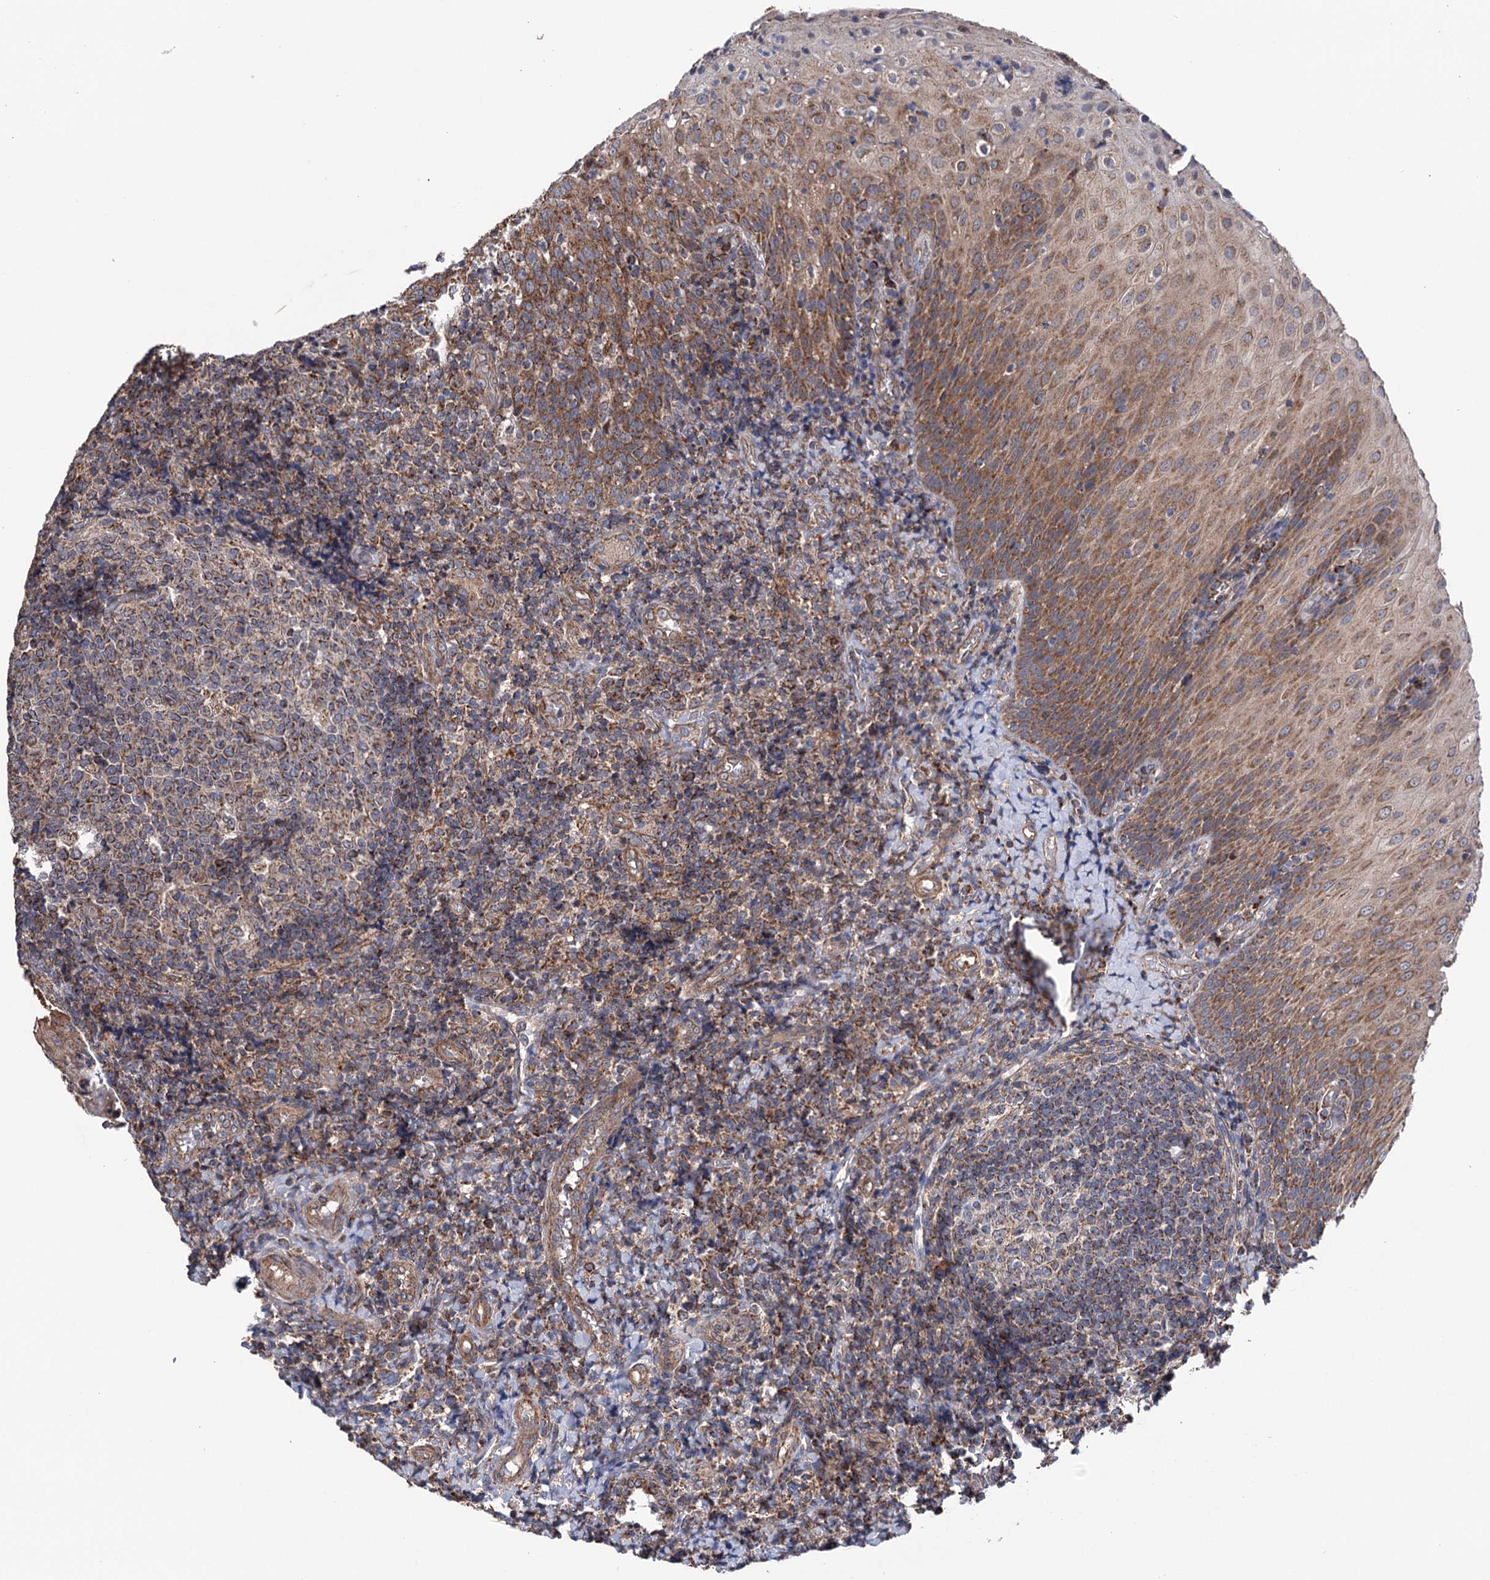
{"staining": {"intensity": "moderate", "quantity": "25%-75%", "location": "cytoplasmic/membranous"}, "tissue": "tonsil", "cell_type": "Germinal center cells", "image_type": "normal", "snomed": [{"axis": "morphology", "description": "Normal tissue, NOS"}, {"axis": "topography", "description": "Tonsil"}], "caption": "DAB (3,3'-diaminobenzidine) immunohistochemical staining of unremarkable human tonsil exhibits moderate cytoplasmic/membranous protein staining in approximately 25%-75% of germinal center cells.", "gene": "SUCLA2", "patient": {"sex": "female", "age": 19}}